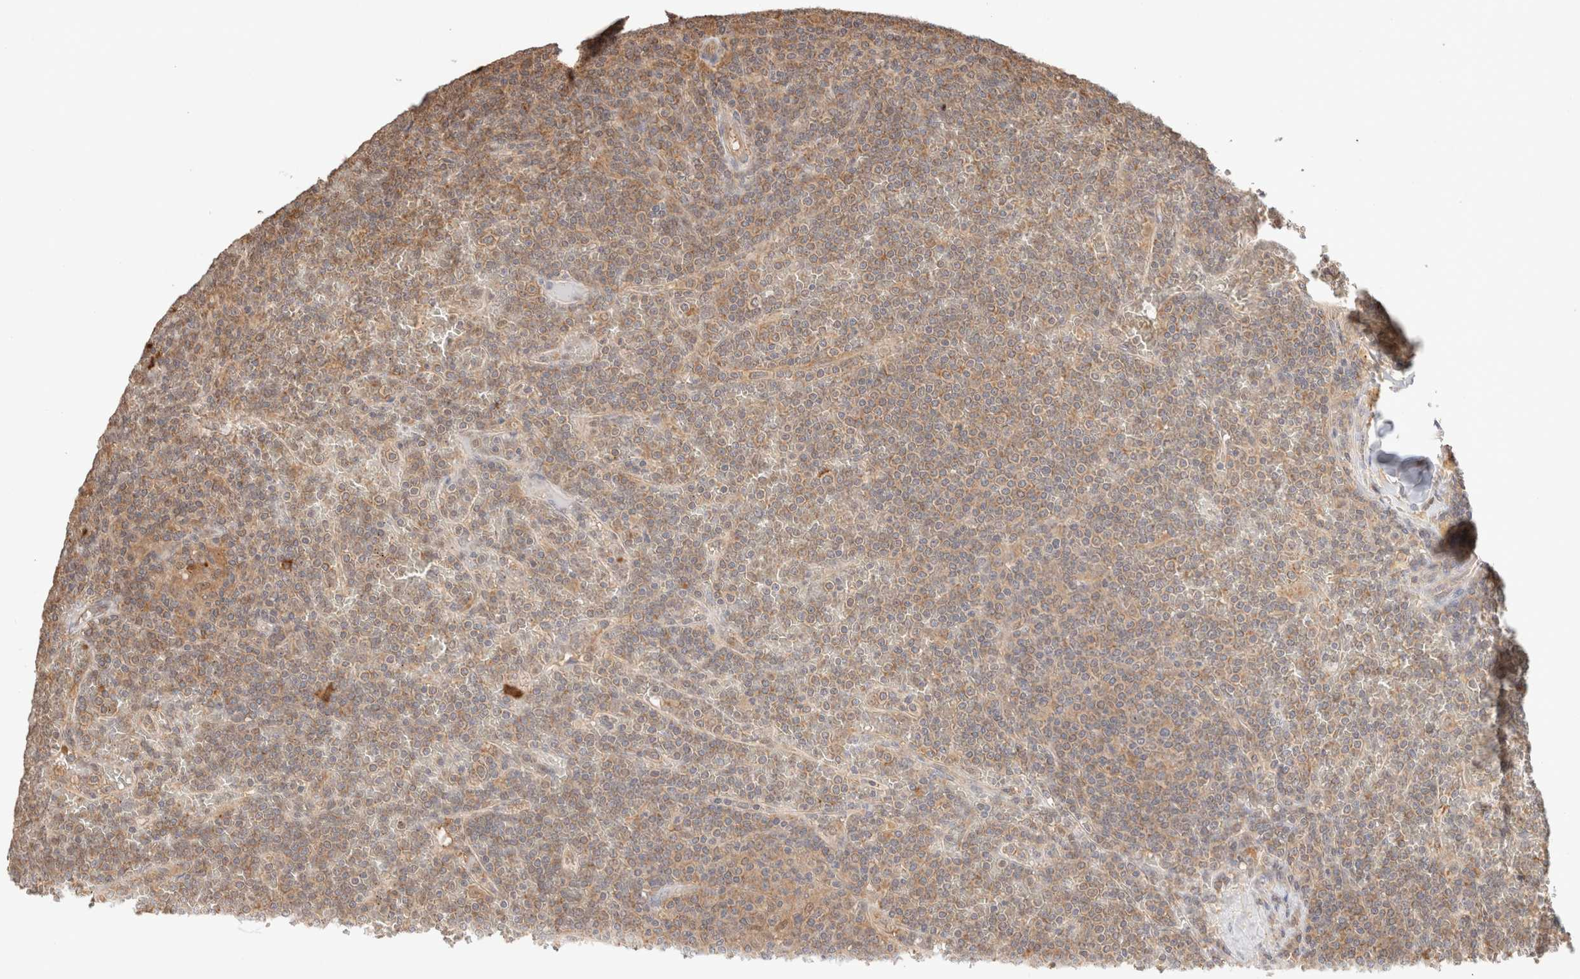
{"staining": {"intensity": "moderate", "quantity": ">75%", "location": "cytoplasmic/membranous"}, "tissue": "lymphoma", "cell_type": "Tumor cells", "image_type": "cancer", "snomed": [{"axis": "morphology", "description": "Malignant lymphoma, non-Hodgkin's type, Low grade"}, {"axis": "topography", "description": "Spleen"}], "caption": "Moderate cytoplasmic/membranous expression is present in approximately >75% of tumor cells in lymphoma.", "gene": "CA13", "patient": {"sex": "female", "age": 19}}